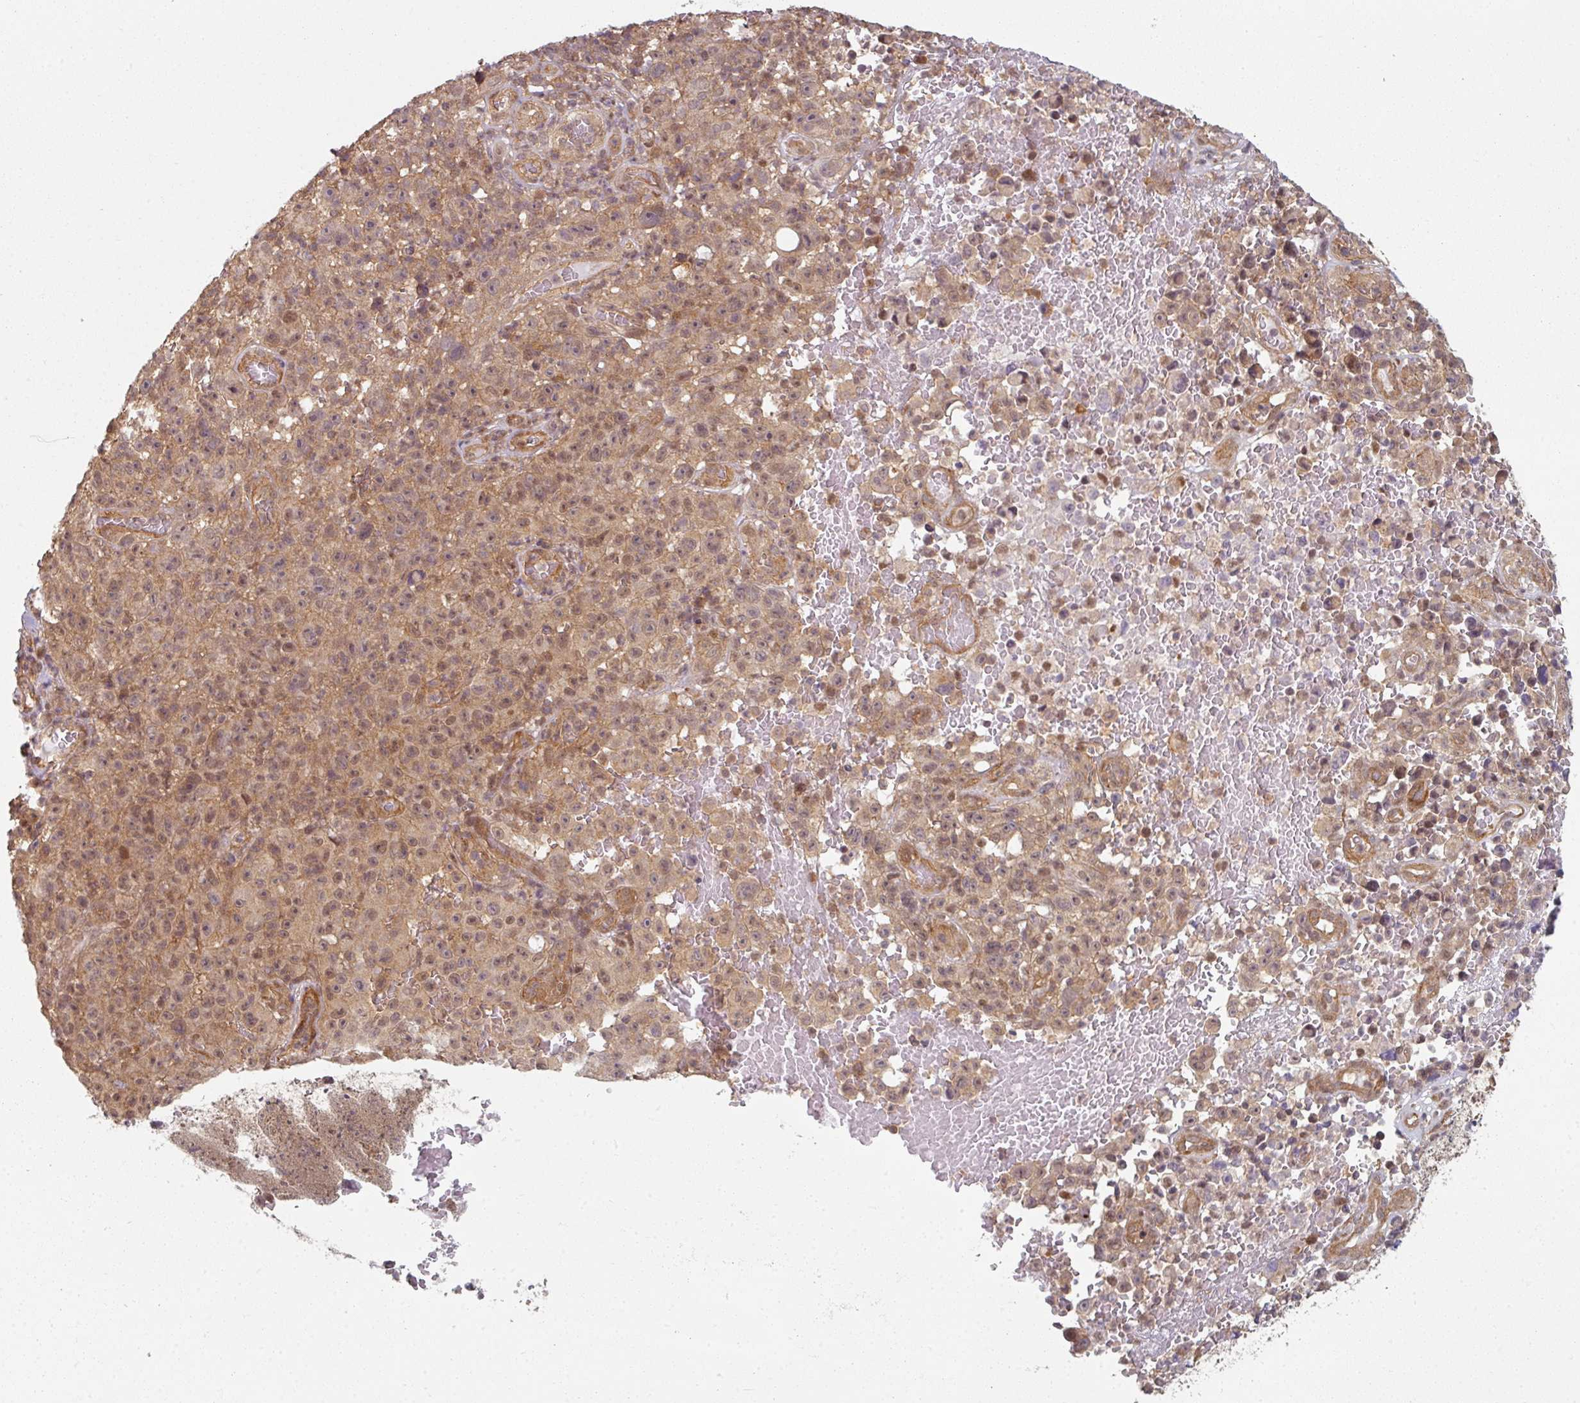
{"staining": {"intensity": "moderate", "quantity": ">75%", "location": "cytoplasmic/membranous,nuclear"}, "tissue": "melanoma", "cell_type": "Tumor cells", "image_type": "cancer", "snomed": [{"axis": "morphology", "description": "Malignant melanoma, NOS"}, {"axis": "topography", "description": "Skin"}], "caption": "An IHC micrograph of tumor tissue is shown. Protein staining in brown highlights moderate cytoplasmic/membranous and nuclear positivity in malignant melanoma within tumor cells.", "gene": "PSME3IP1", "patient": {"sex": "female", "age": 82}}